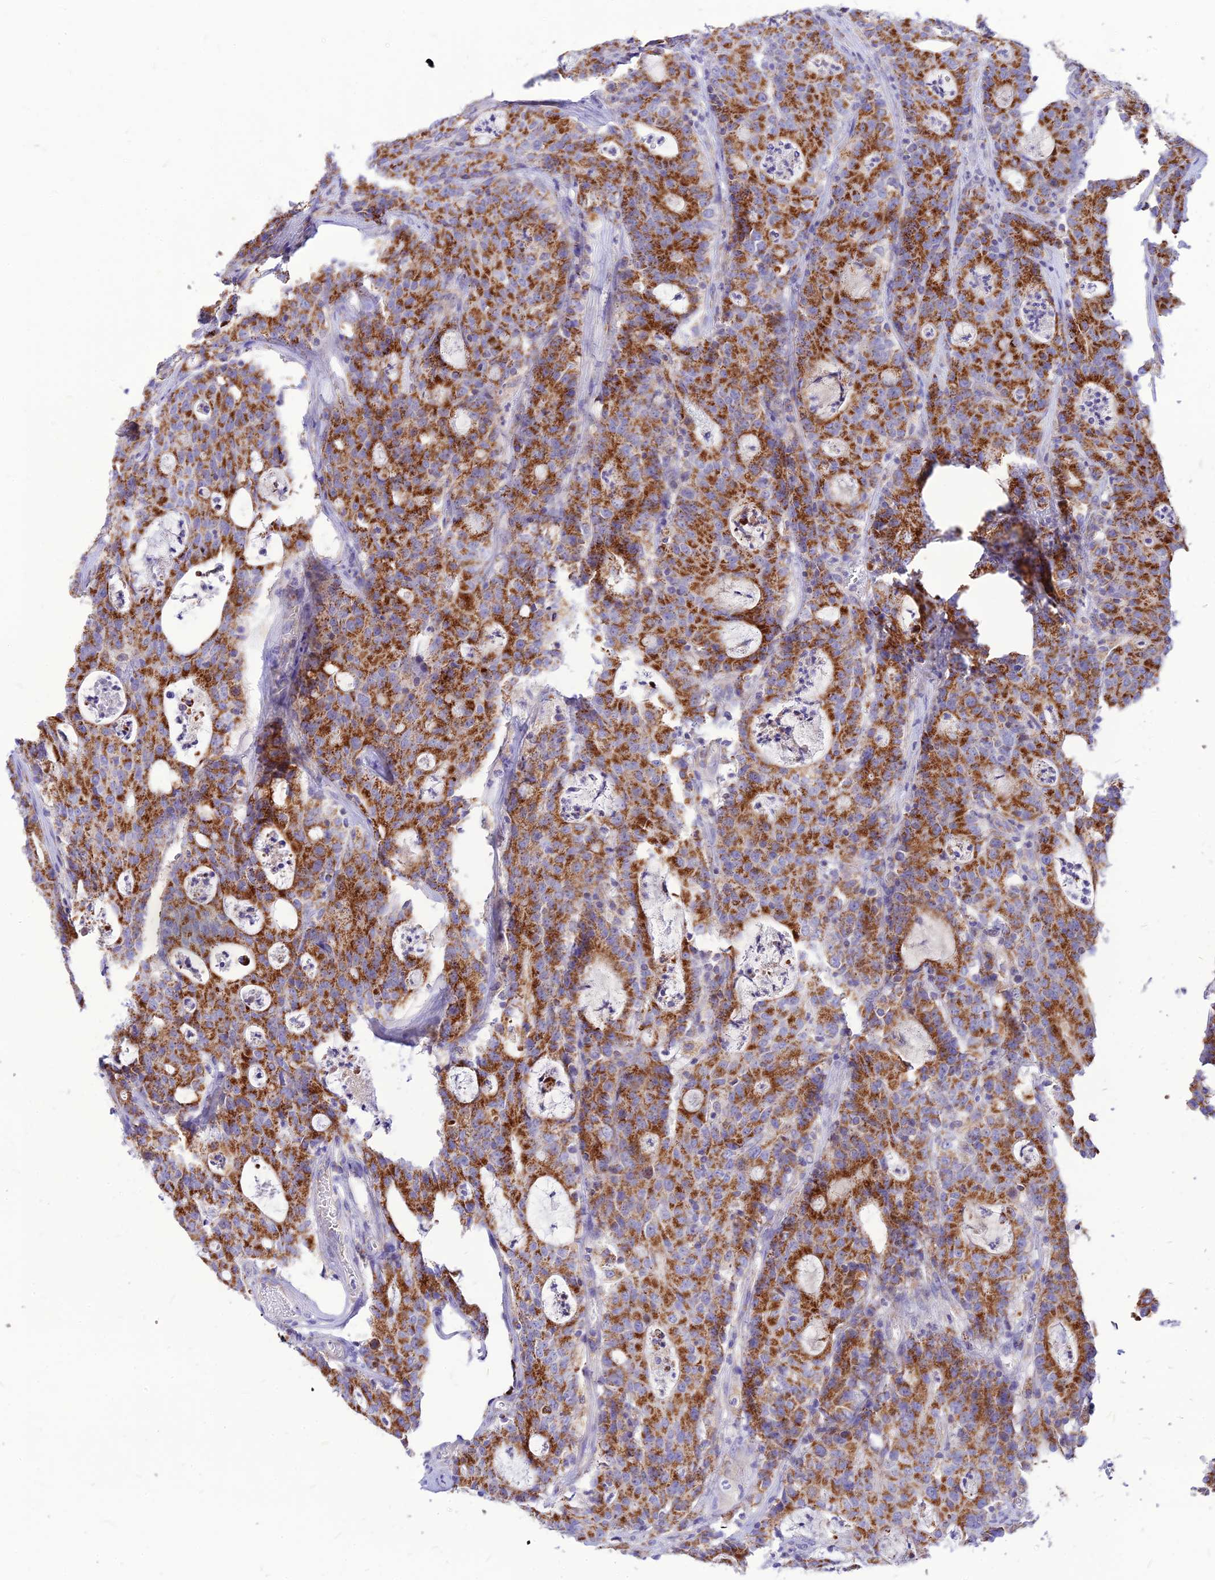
{"staining": {"intensity": "strong", "quantity": ">75%", "location": "cytoplasmic/membranous"}, "tissue": "colorectal cancer", "cell_type": "Tumor cells", "image_type": "cancer", "snomed": [{"axis": "morphology", "description": "Adenocarcinoma, NOS"}, {"axis": "topography", "description": "Colon"}], "caption": "Protein expression analysis of human adenocarcinoma (colorectal) reveals strong cytoplasmic/membranous staining in about >75% of tumor cells. (IHC, brightfield microscopy, high magnification).", "gene": "ECI1", "patient": {"sex": "male", "age": 83}}